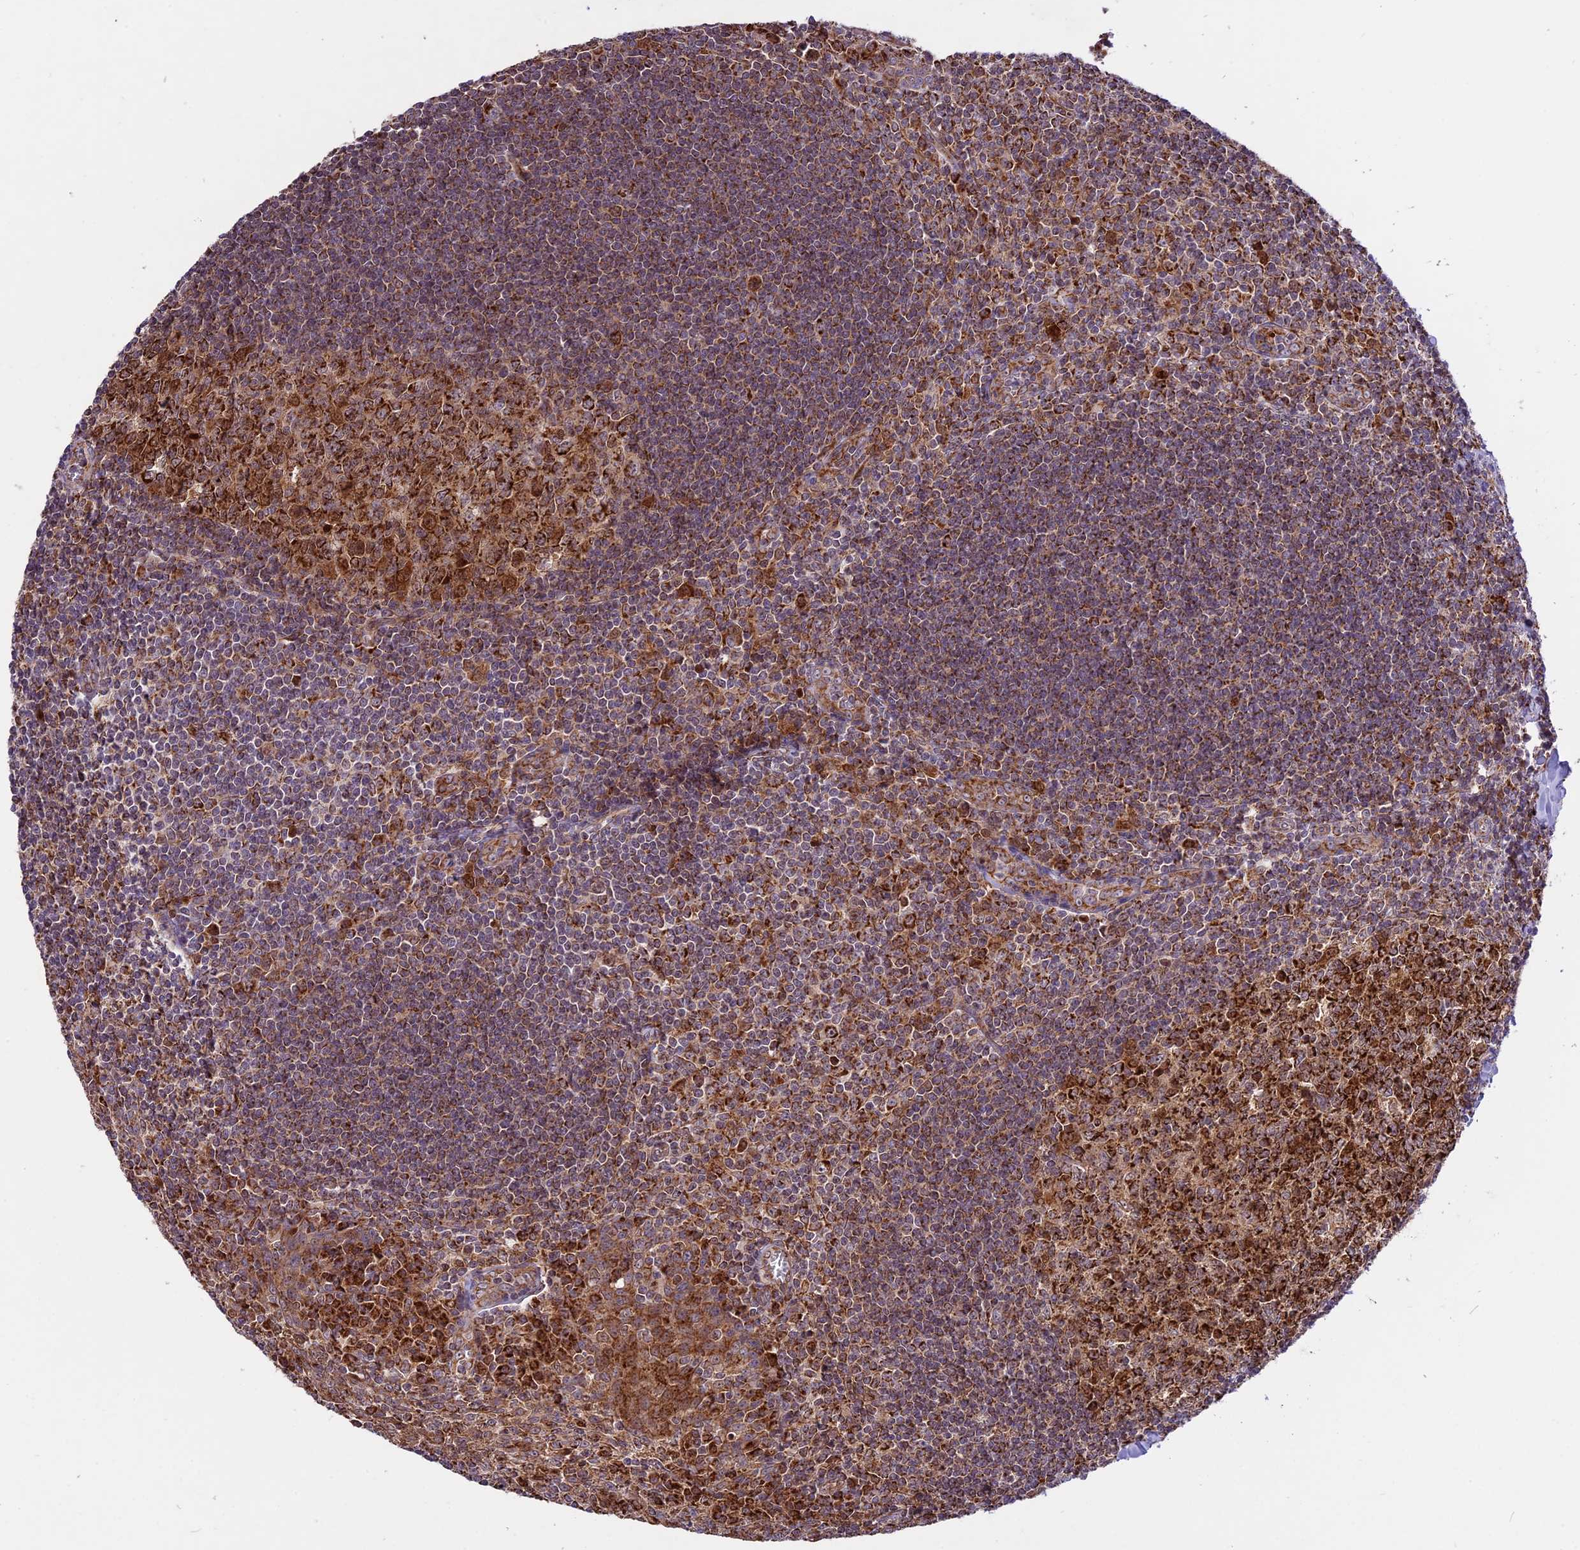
{"staining": {"intensity": "strong", "quantity": ">75%", "location": "cytoplasmic/membranous"}, "tissue": "tonsil", "cell_type": "Germinal center cells", "image_type": "normal", "snomed": [{"axis": "morphology", "description": "Normal tissue, NOS"}, {"axis": "topography", "description": "Tonsil"}], "caption": "Normal tonsil was stained to show a protein in brown. There is high levels of strong cytoplasmic/membranous expression in approximately >75% of germinal center cells. (DAB IHC, brown staining for protein, blue staining for nuclei).", "gene": "COX17", "patient": {"sex": "male", "age": 27}}